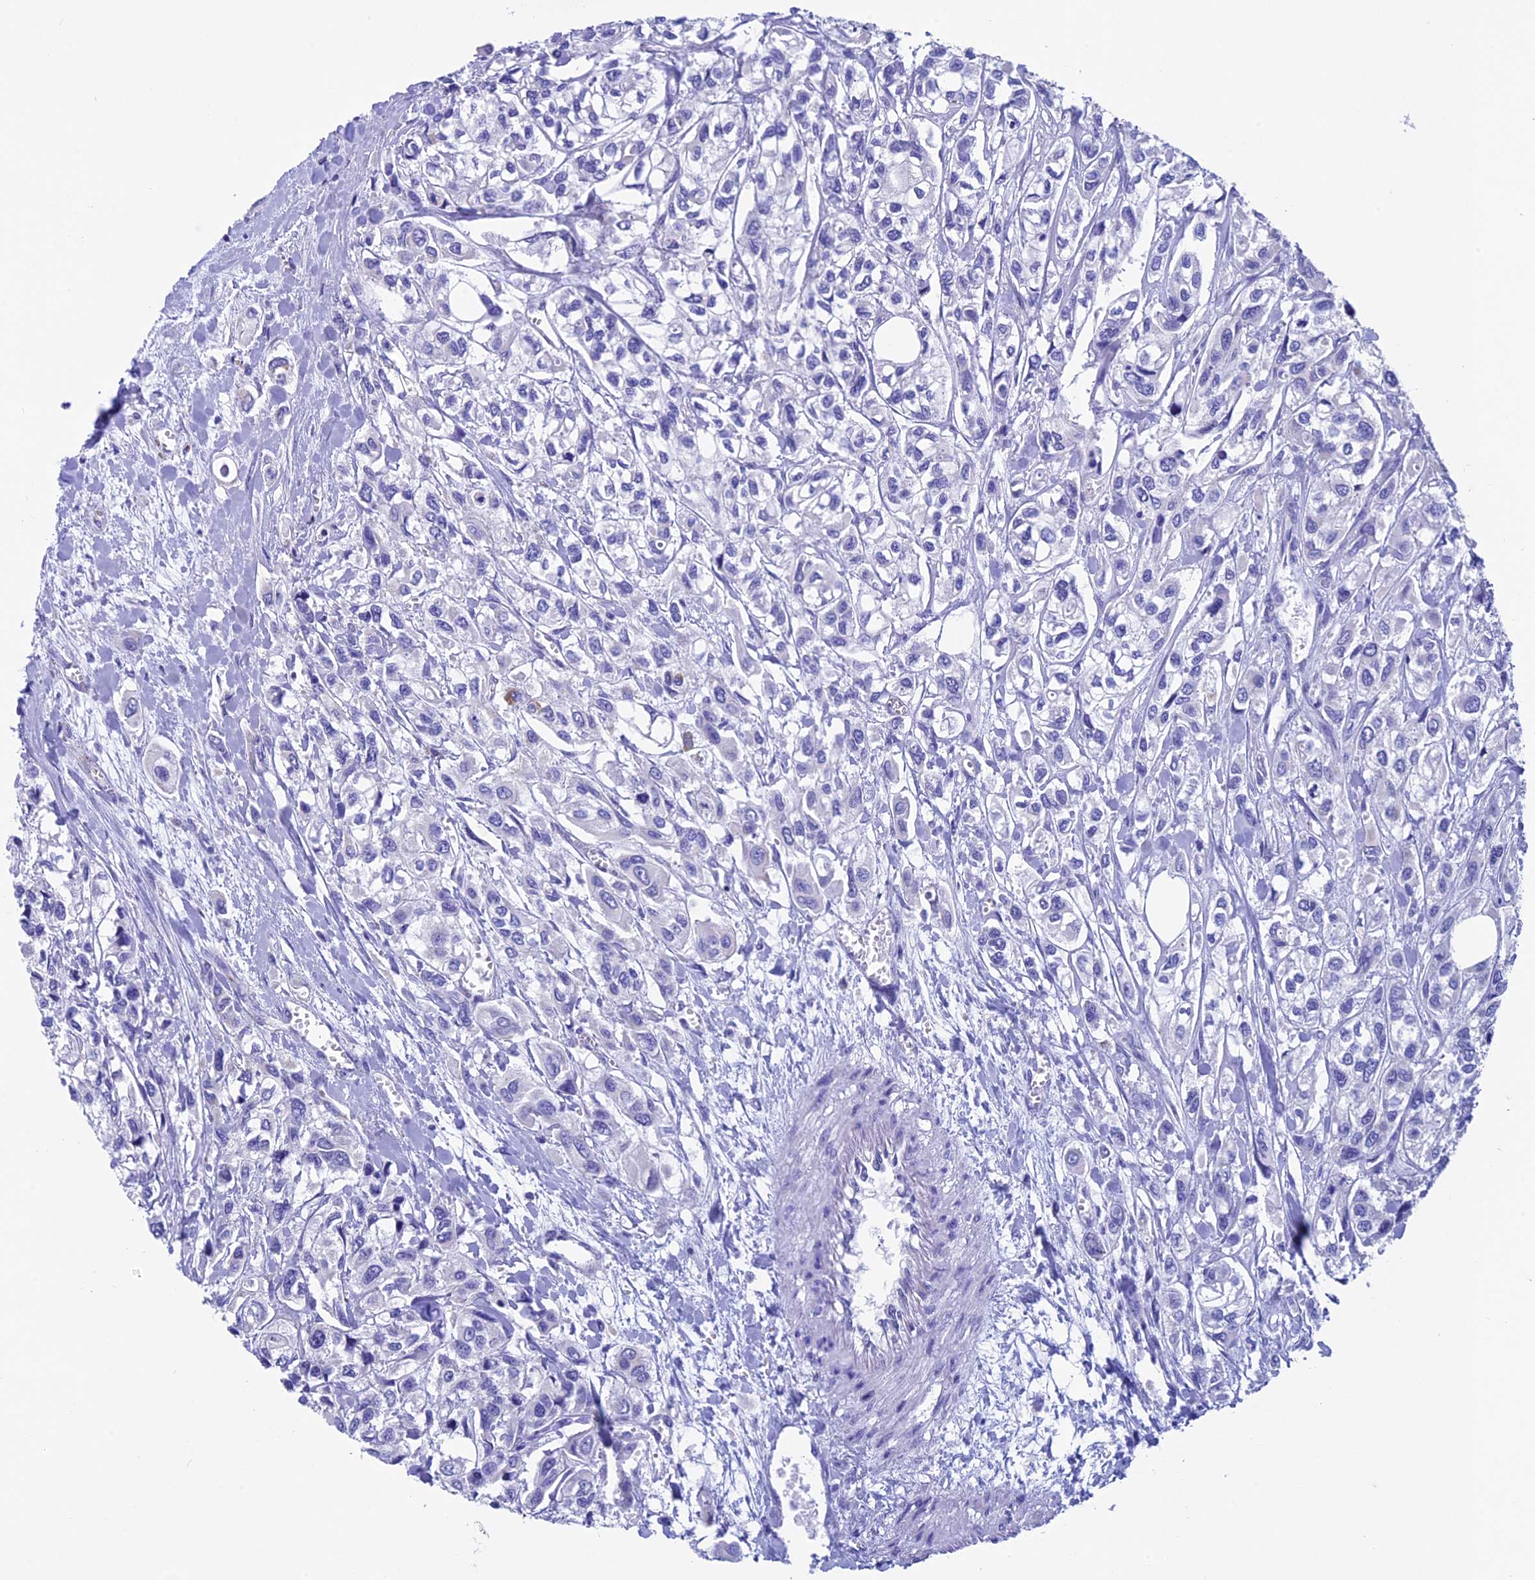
{"staining": {"intensity": "negative", "quantity": "none", "location": "none"}, "tissue": "urothelial cancer", "cell_type": "Tumor cells", "image_type": "cancer", "snomed": [{"axis": "morphology", "description": "Urothelial carcinoma, High grade"}, {"axis": "topography", "description": "Urinary bladder"}], "caption": "There is no significant expression in tumor cells of urothelial cancer.", "gene": "SLC8B1", "patient": {"sex": "male", "age": 67}}